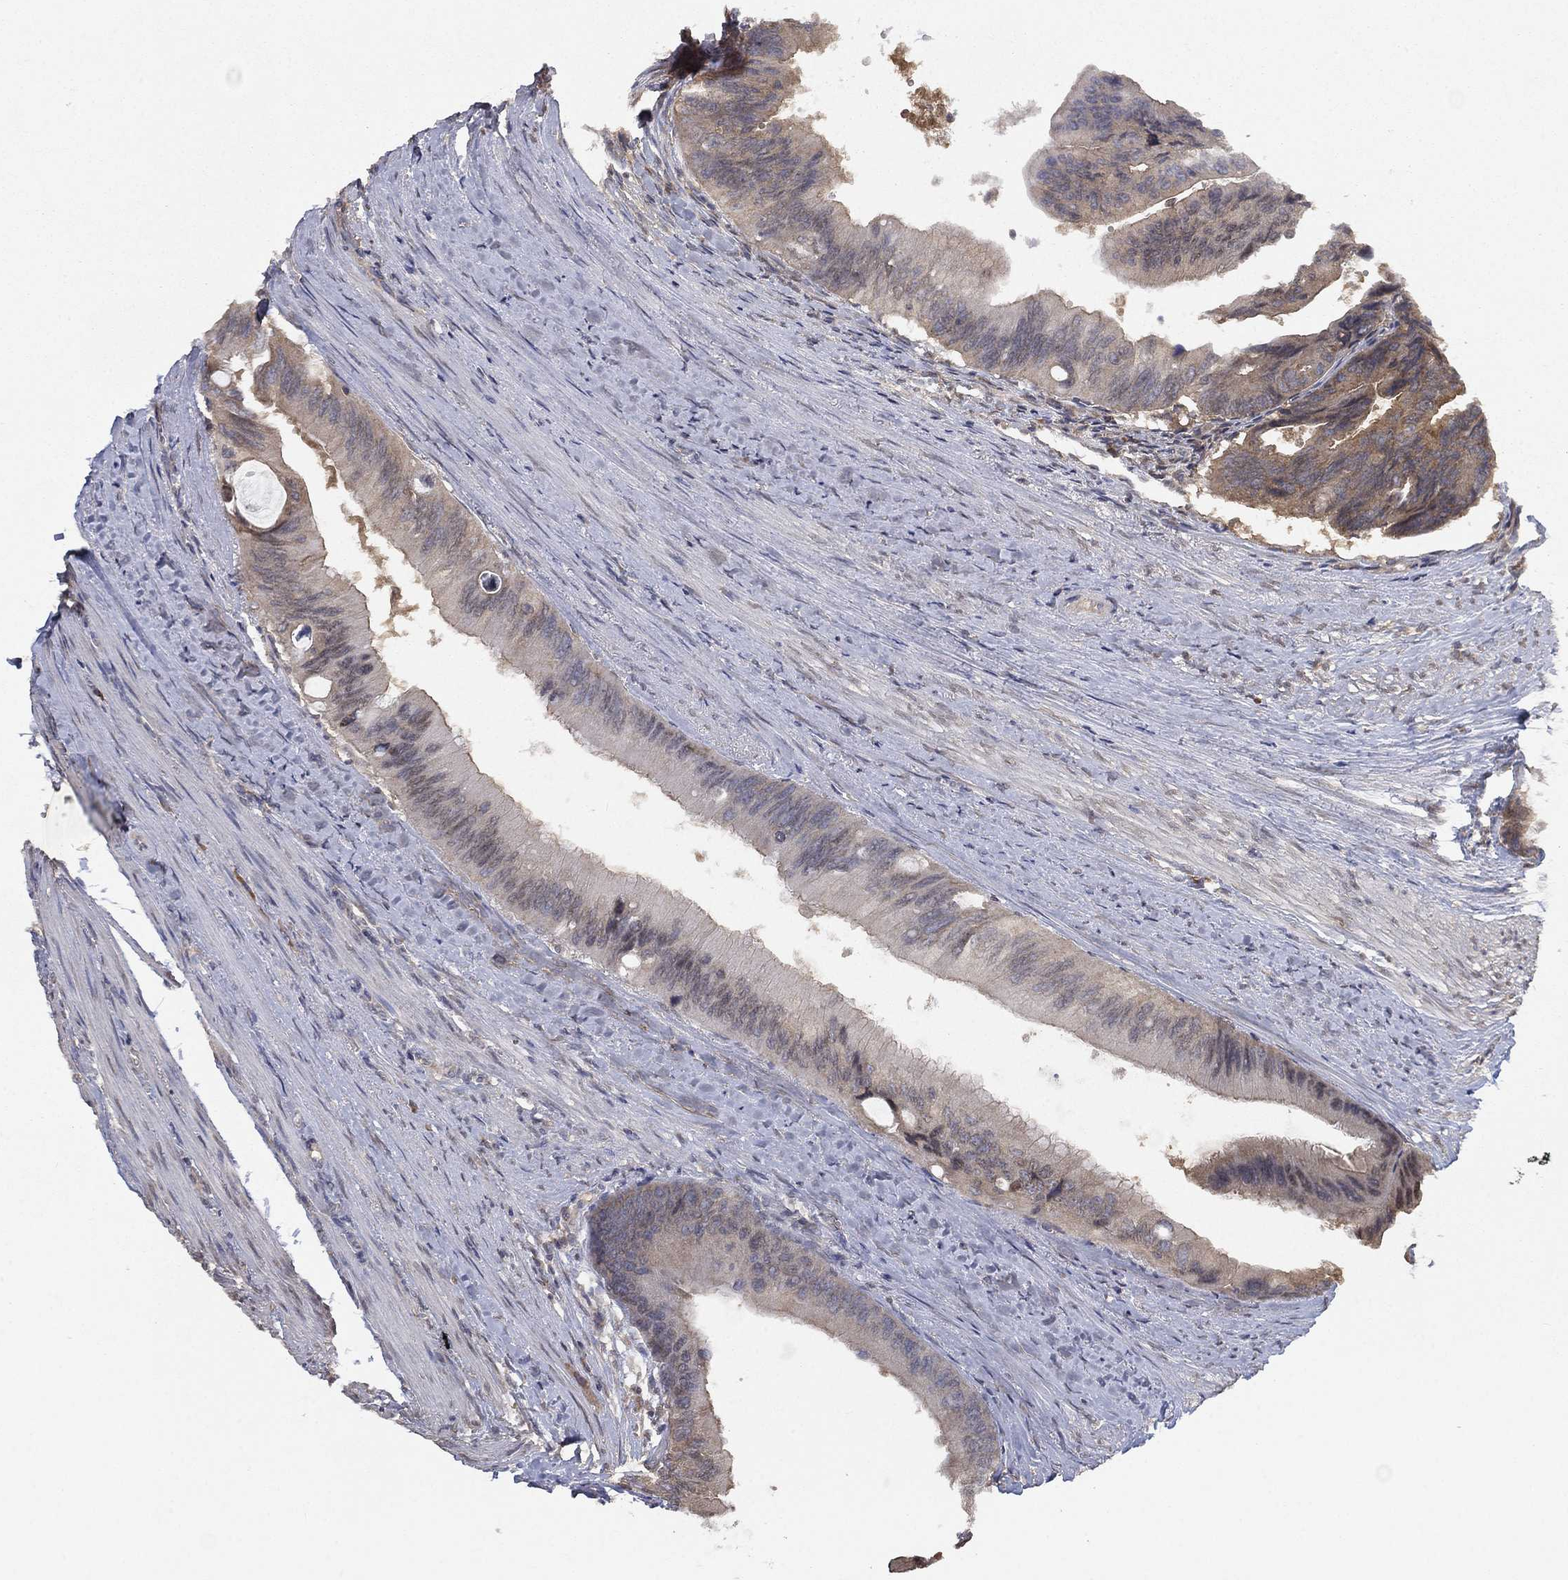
{"staining": {"intensity": "weak", "quantity": "25%-75%", "location": "cytoplasmic/membranous"}, "tissue": "colorectal cancer", "cell_type": "Tumor cells", "image_type": "cancer", "snomed": [{"axis": "morphology", "description": "Normal tissue, NOS"}, {"axis": "morphology", "description": "Adenocarcinoma, NOS"}, {"axis": "topography", "description": "Colon"}], "caption": "High-power microscopy captured an immunohistochemistry photomicrograph of colorectal cancer (adenocarcinoma), revealing weak cytoplasmic/membranous positivity in about 25%-75% of tumor cells.", "gene": "UBA5", "patient": {"sex": "male", "age": 65}}